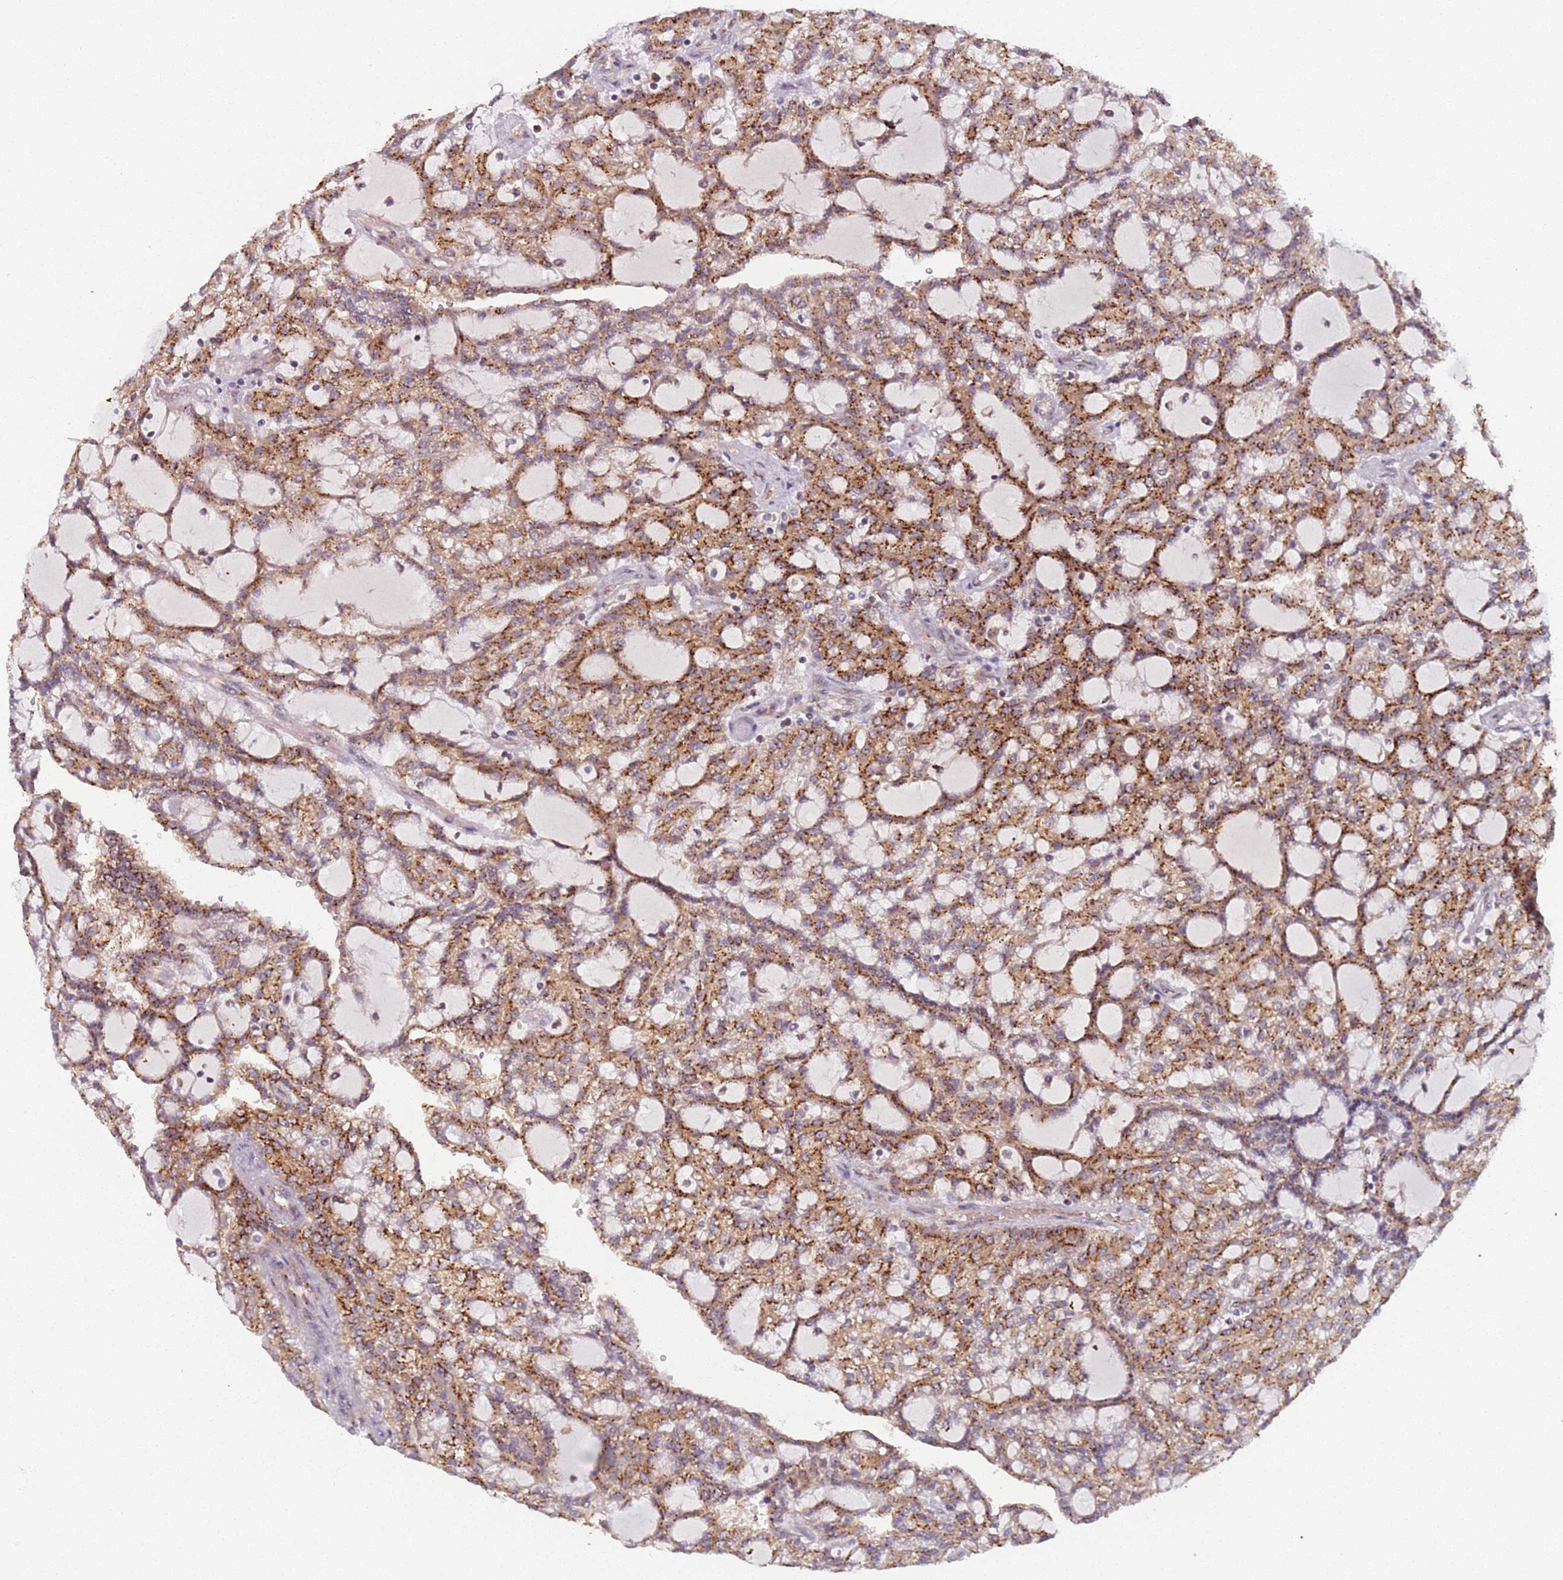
{"staining": {"intensity": "strong", "quantity": ">75%", "location": "cytoplasmic/membranous"}, "tissue": "renal cancer", "cell_type": "Tumor cells", "image_type": "cancer", "snomed": [{"axis": "morphology", "description": "Adenocarcinoma, NOS"}, {"axis": "topography", "description": "Kidney"}], "caption": "The photomicrograph displays immunohistochemical staining of adenocarcinoma (renal). There is strong cytoplasmic/membranous expression is appreciated in approximately >75% of tumor cells. The staining was performed using DAB (3,3'-diaminobenzidine), with brown indicating positive protein expression. Nuclei are stained blue with hematoxylin.", "gene": "AKTIP", "patient": {"sex": "male", "age": 63}}